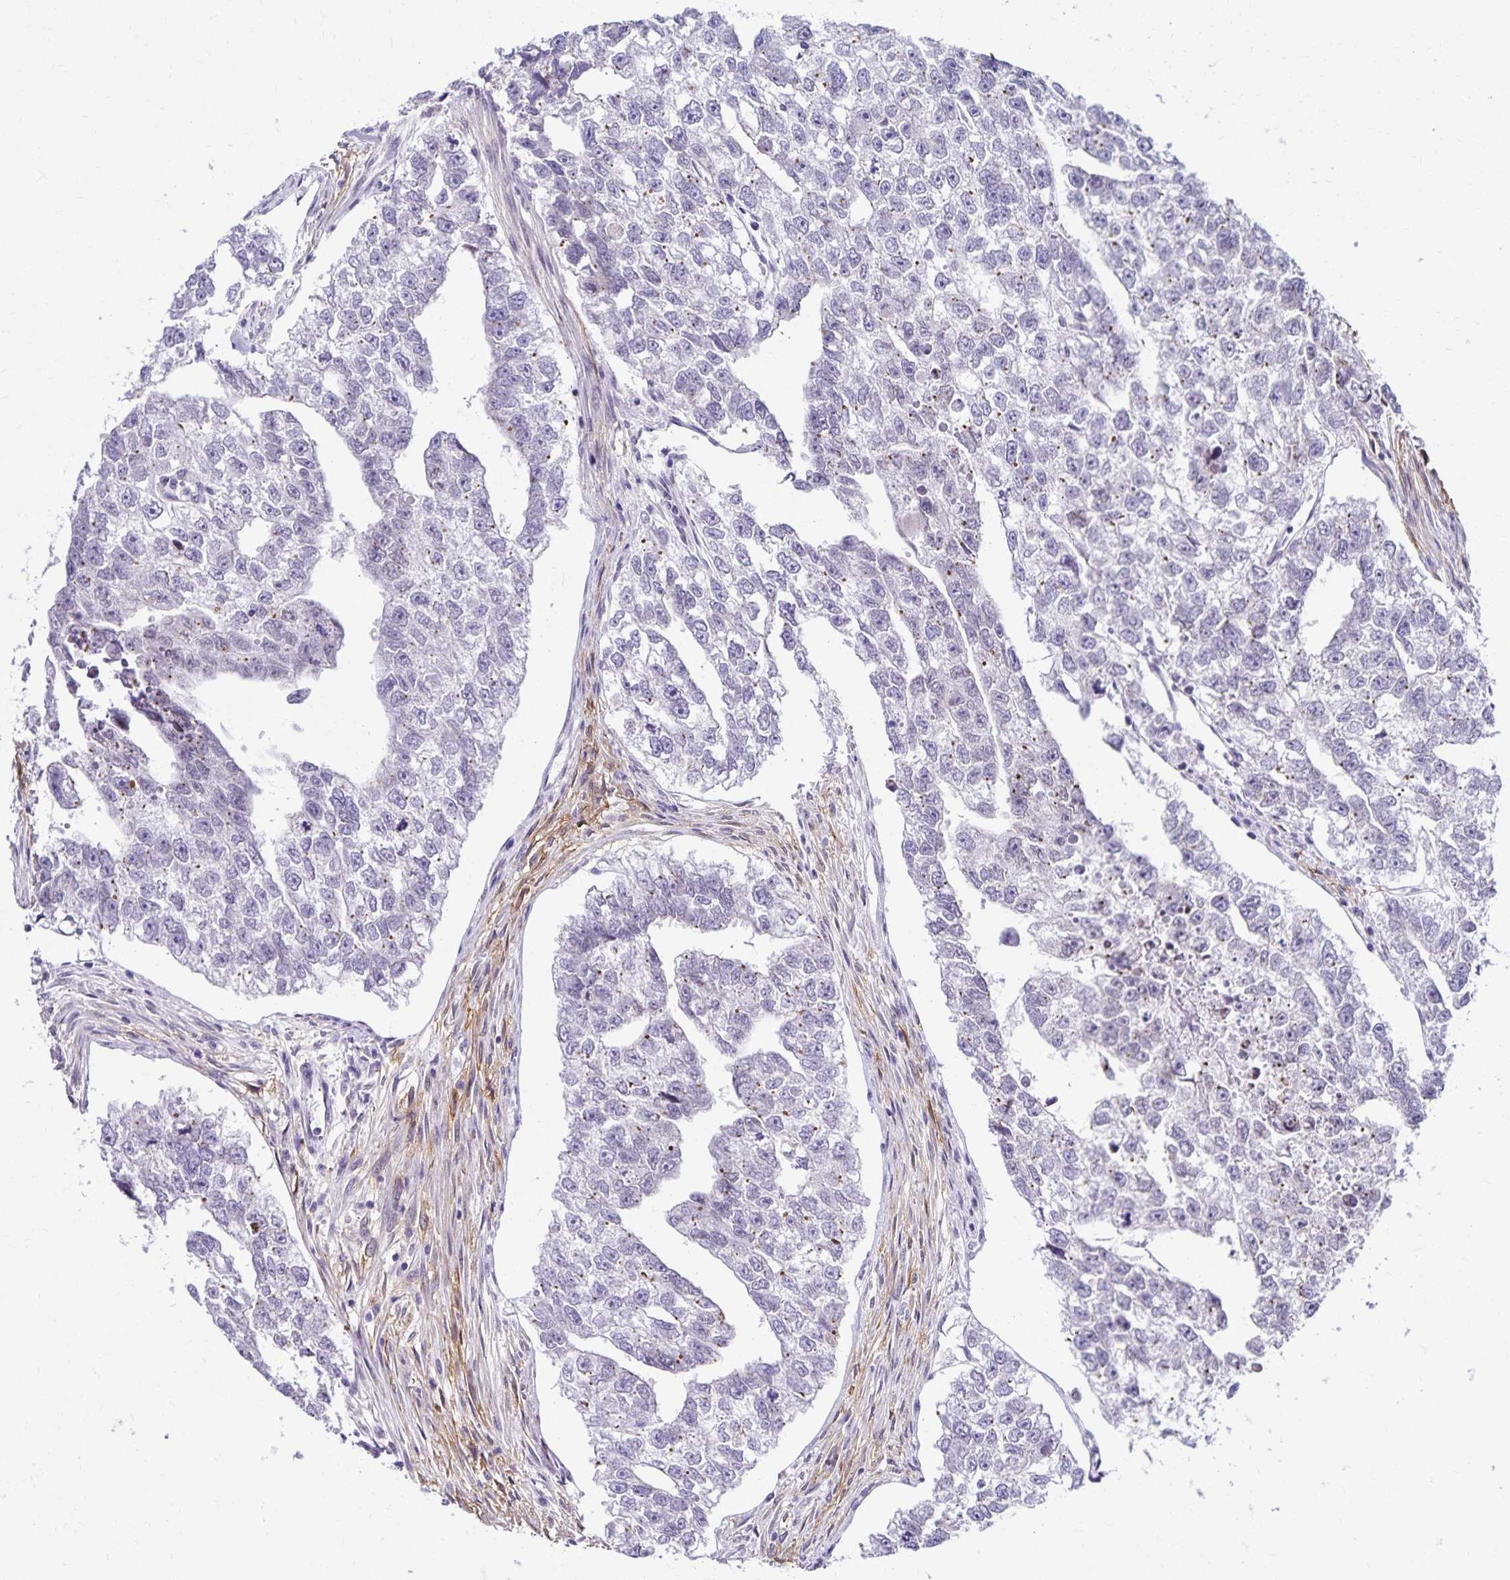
{"staining": {"intensity": "negative", "quantity": "none", "location": "none"}, "tissue": "testis cancer", "cell_type": "Tumor cells", "image_type": "cancer", "snomed": [{"axis": "morphology", "description": "Carcinoma, Embryonal, NOS"}, {"axis": "morphology", "description": "Teratoma, malignant, NOS"}, {"axis": "topography", "description": "Testis"}], "caption": "An image of testis teratoma (malignant) stained for a protein shows no brown staining in tumor cells. (DAB IHC with hematoxylin counter stain).", "gene": "FAM166C", "patient": {"sex": "male", "age": 44}}